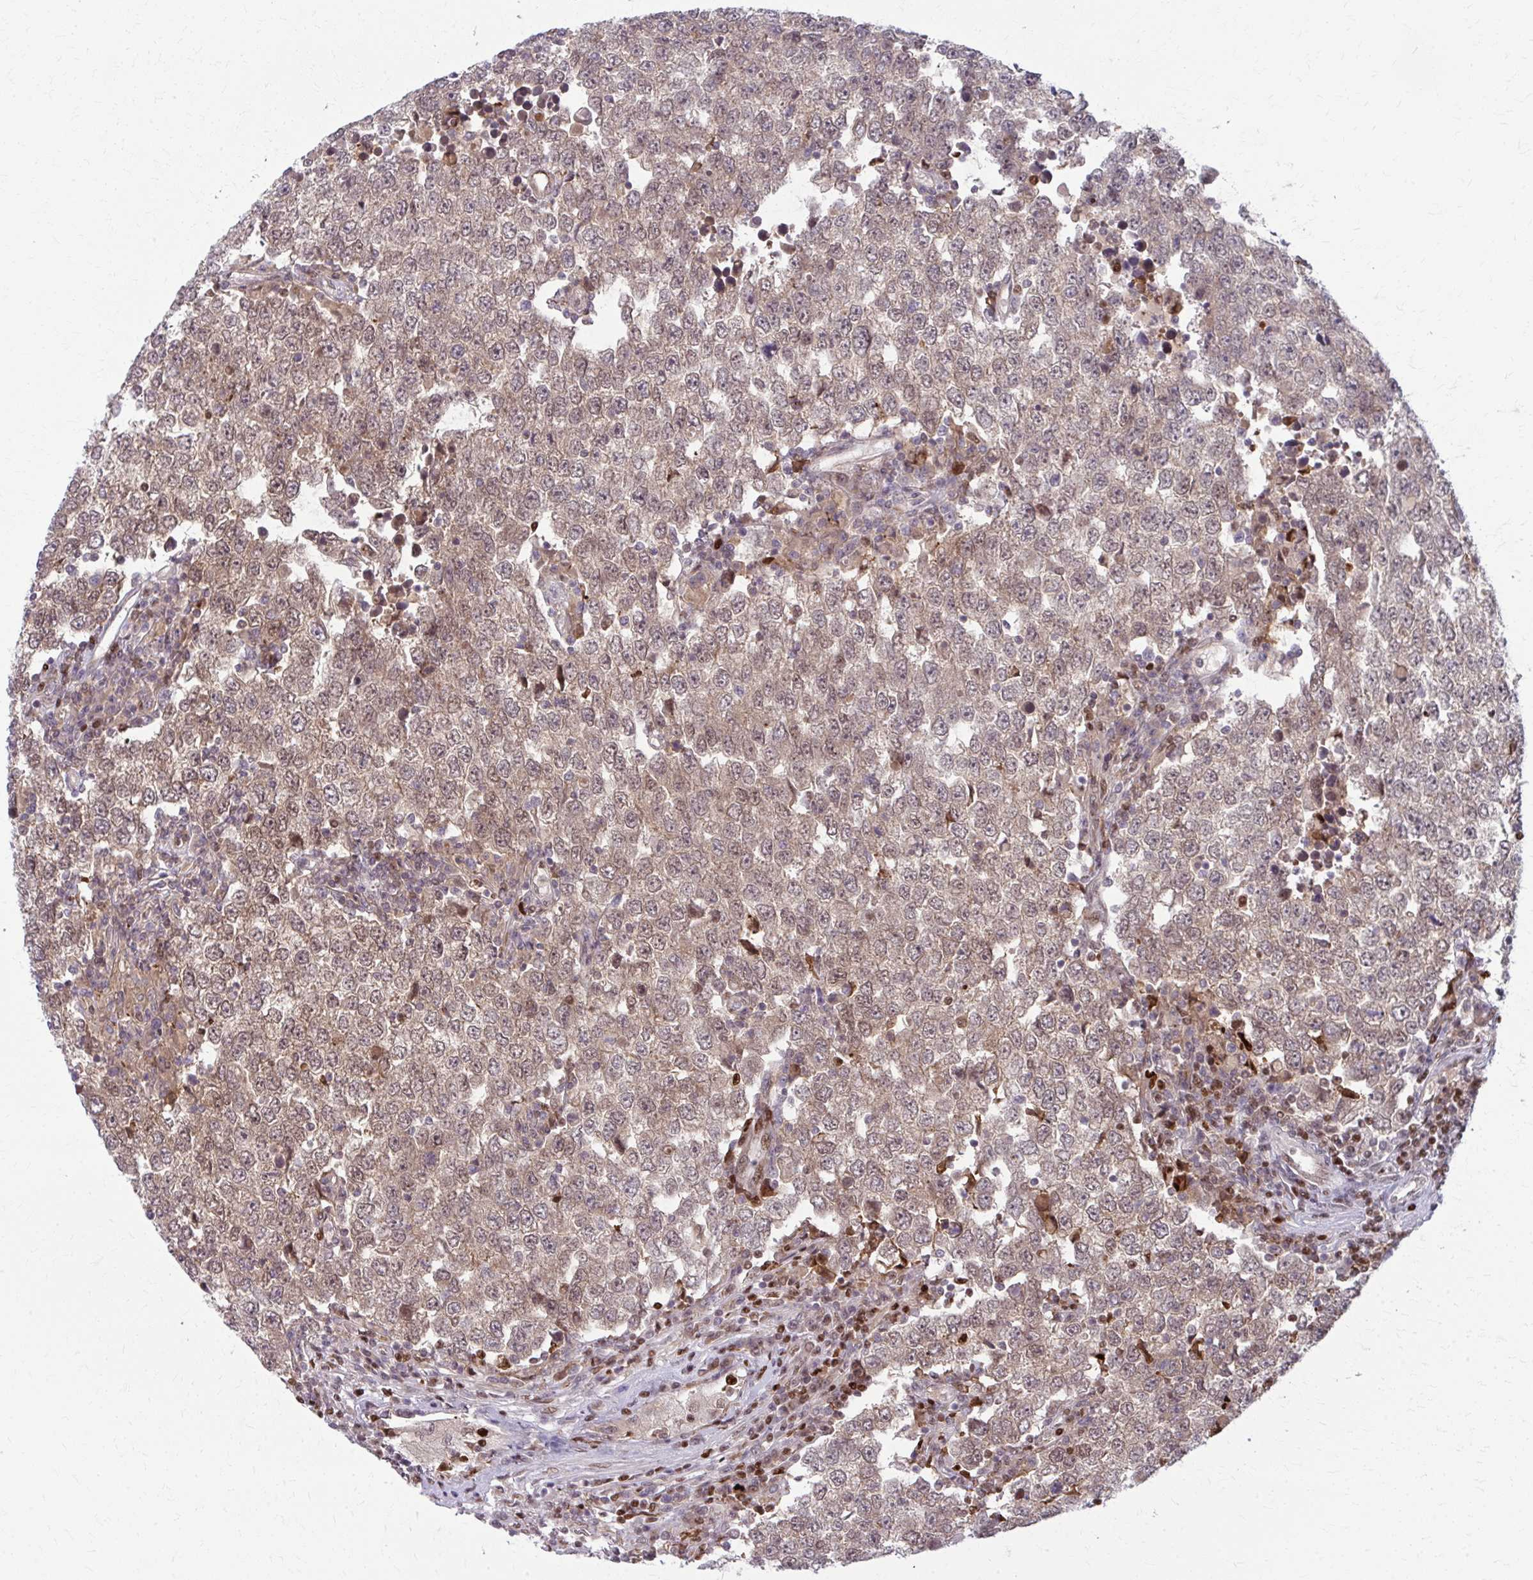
{"staining": {"intensity": "weak", "quantity": ">75%", "location": "cytoplasmic/membranous,nuclear"}, "tissue": "testis cancer", "cell_type": "Tumor cells", "image_type": "cancer", "snomed": [{"axis": "morphology", "description": "Seminoma, NOS"}, {"axis": "morphology", "description": "Carcinoma, Embryonal, NOS"}, {"axis": "topography", "description": "Testis"}], "caption": "Weak cytoplasmic/membranous and nuclear staining is seen in about >75% of tumor cells in testis cancer.", "gene": "ZNF559", "patient": {"sex": "male", "age": 28}}